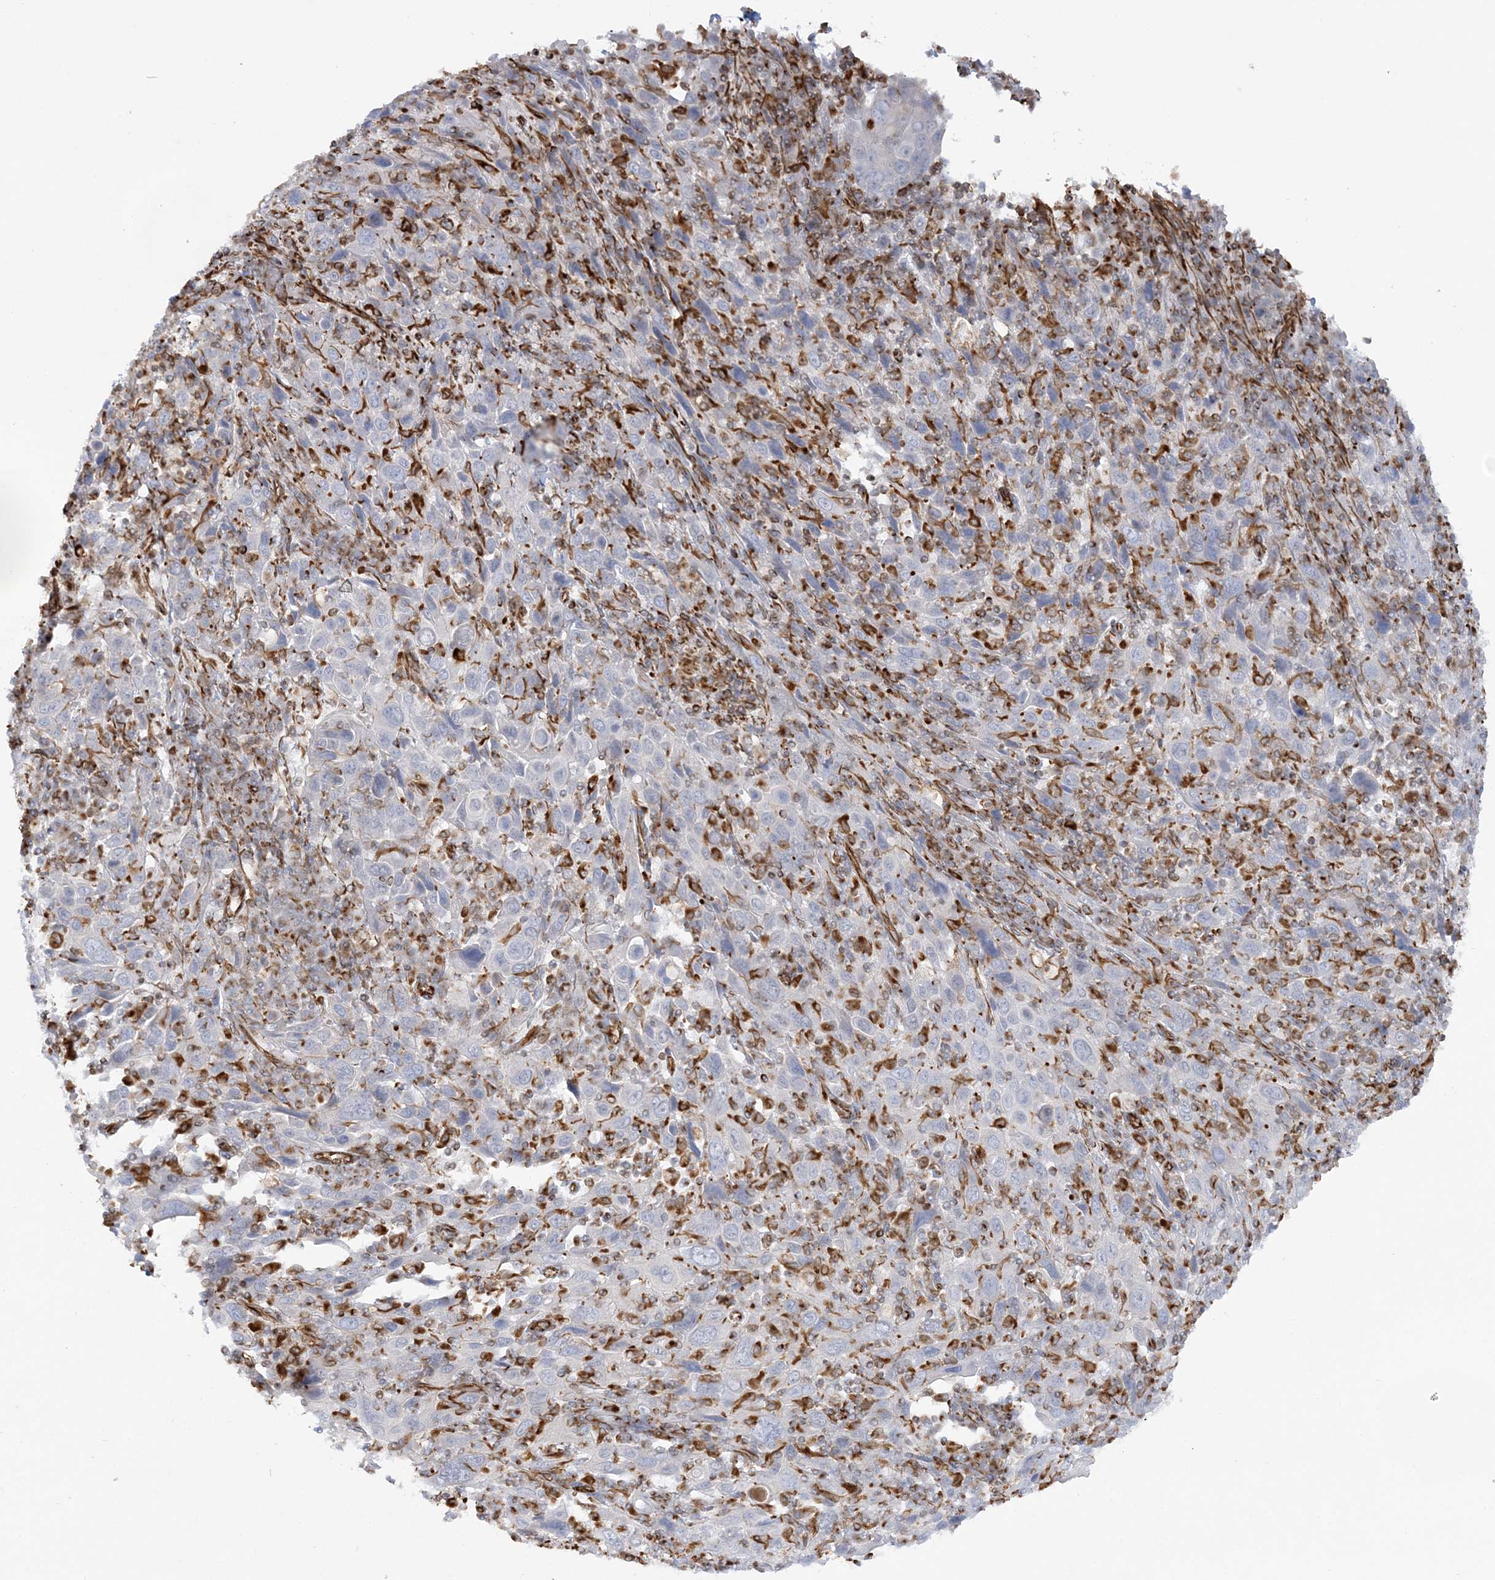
{"staining": {"intensity": "negative", "quantity": "none", "location": "none"}, "tissue": "cervical cancer", "cell_type": "Tumor cells", "image_type": "cancer", "snomed": [{"axis": "morphology", "description": "Squamous cell carcinoma, NOS"}, {"axis": "topography", "description": "Cervix"}], "caption": "Squamous cell carcinoma (cervical) was stained to show a protein in brown. There is no significant staining in tumor cells. (Brightfield microscopy of DAB (3,3'-diaminobenzidine) IHC at high magnification).", "gene": "SCLT1", "patient": {"sex": "female", "age": 46}}